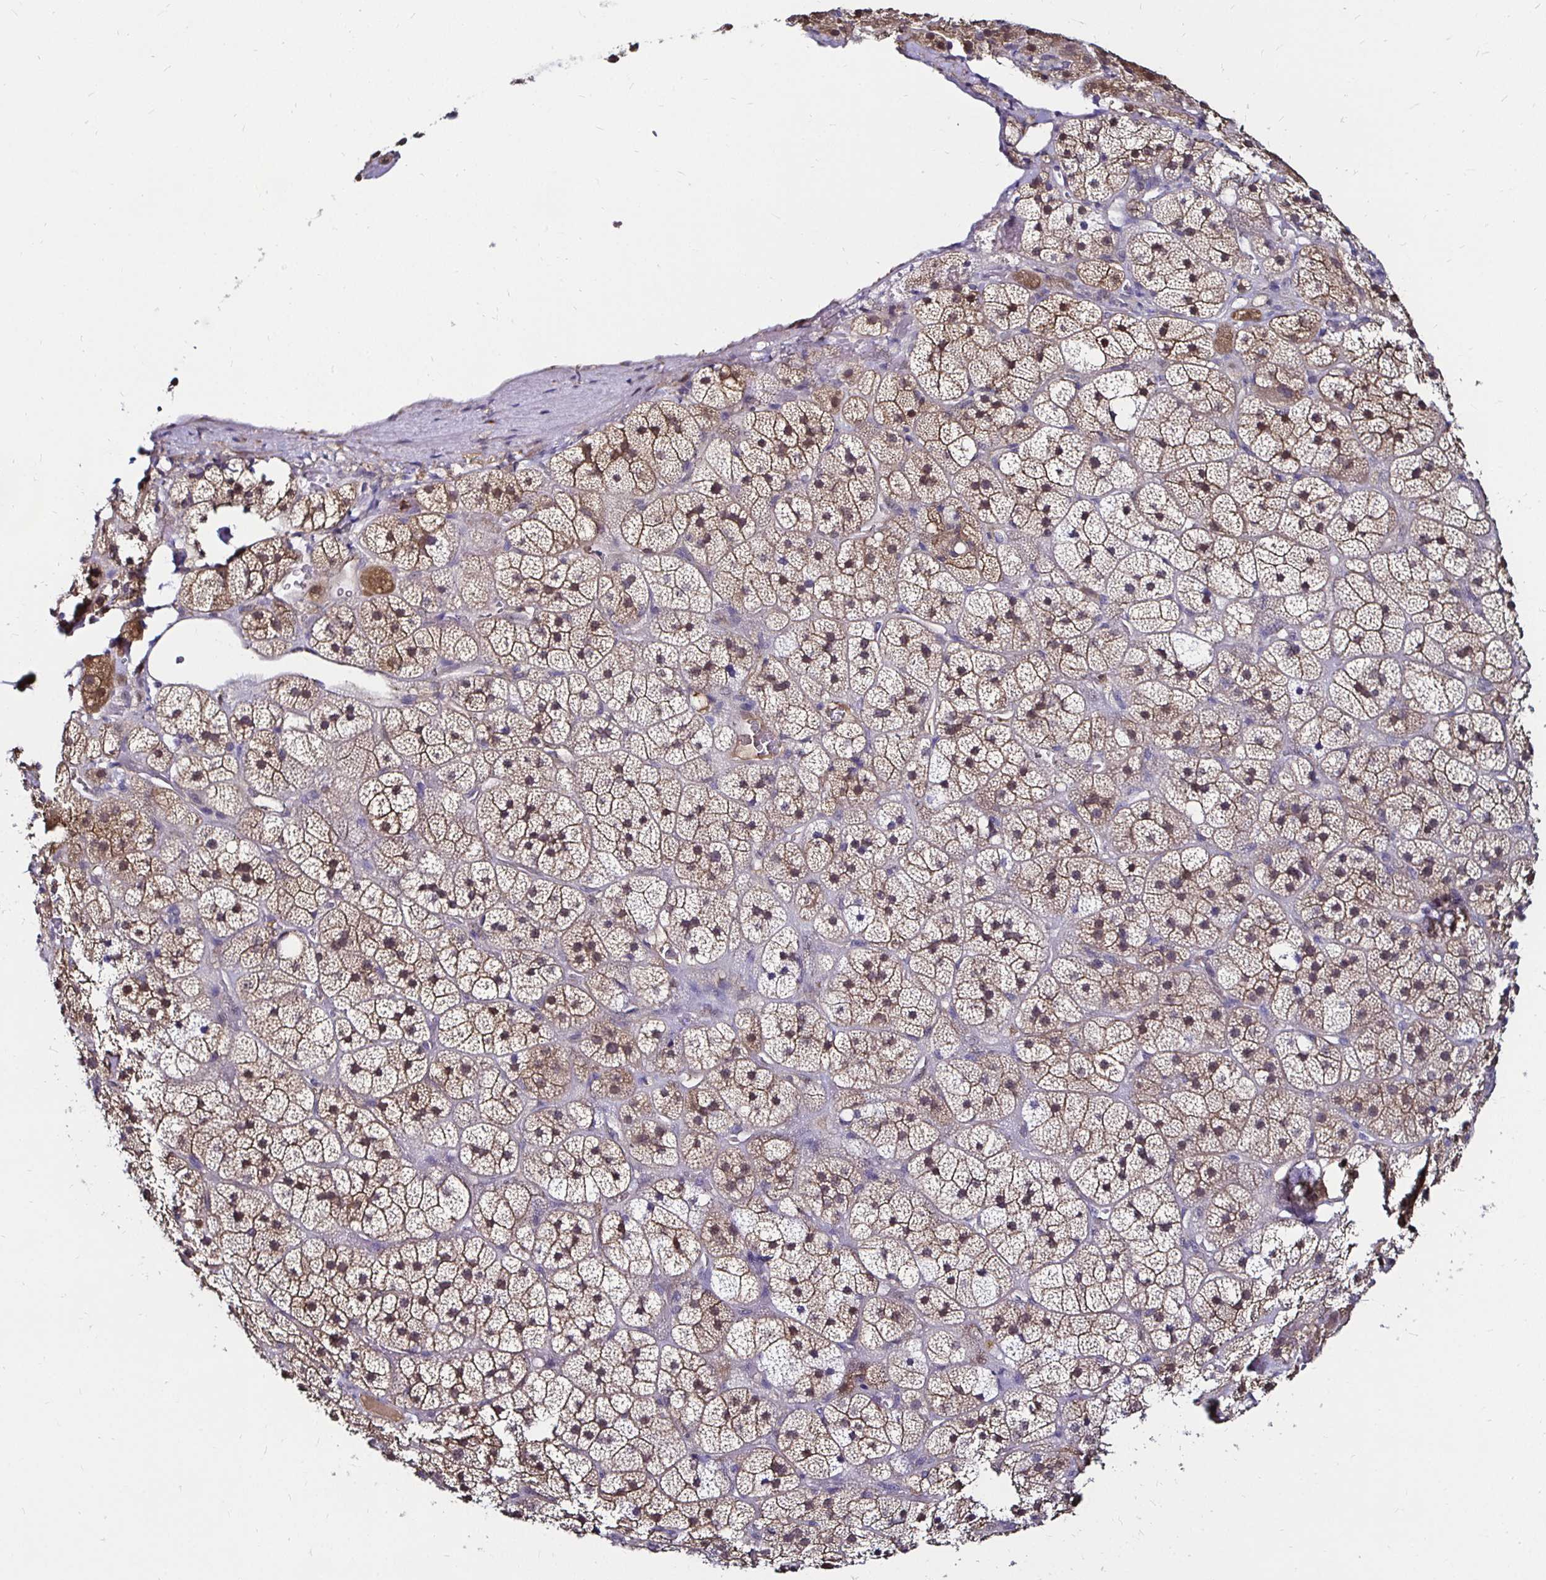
{"staining": {"intensity": "weak", "quantity": ">75%", "location": "cytoplasmic/membranous"}, "tissue": "adrenal gland", "cell_type": "Glandular cells", "image_type": "normal", "snomed": [{"axis": "morphology", "description": "Normal tissue, NOS"}, {"axis": "topography", "description": "Adrenal gland"}], "caption": "Immunohistochemistry (IHC) micrograph of unremarkable human adrenal gland stained for a protein (brown), which demonstrates low levels of weak cytoplasmic/membranous staining in approximately >75% of glandular cells.", "gene": "TXN", "patient": {"sex": "male", "age": 57}}